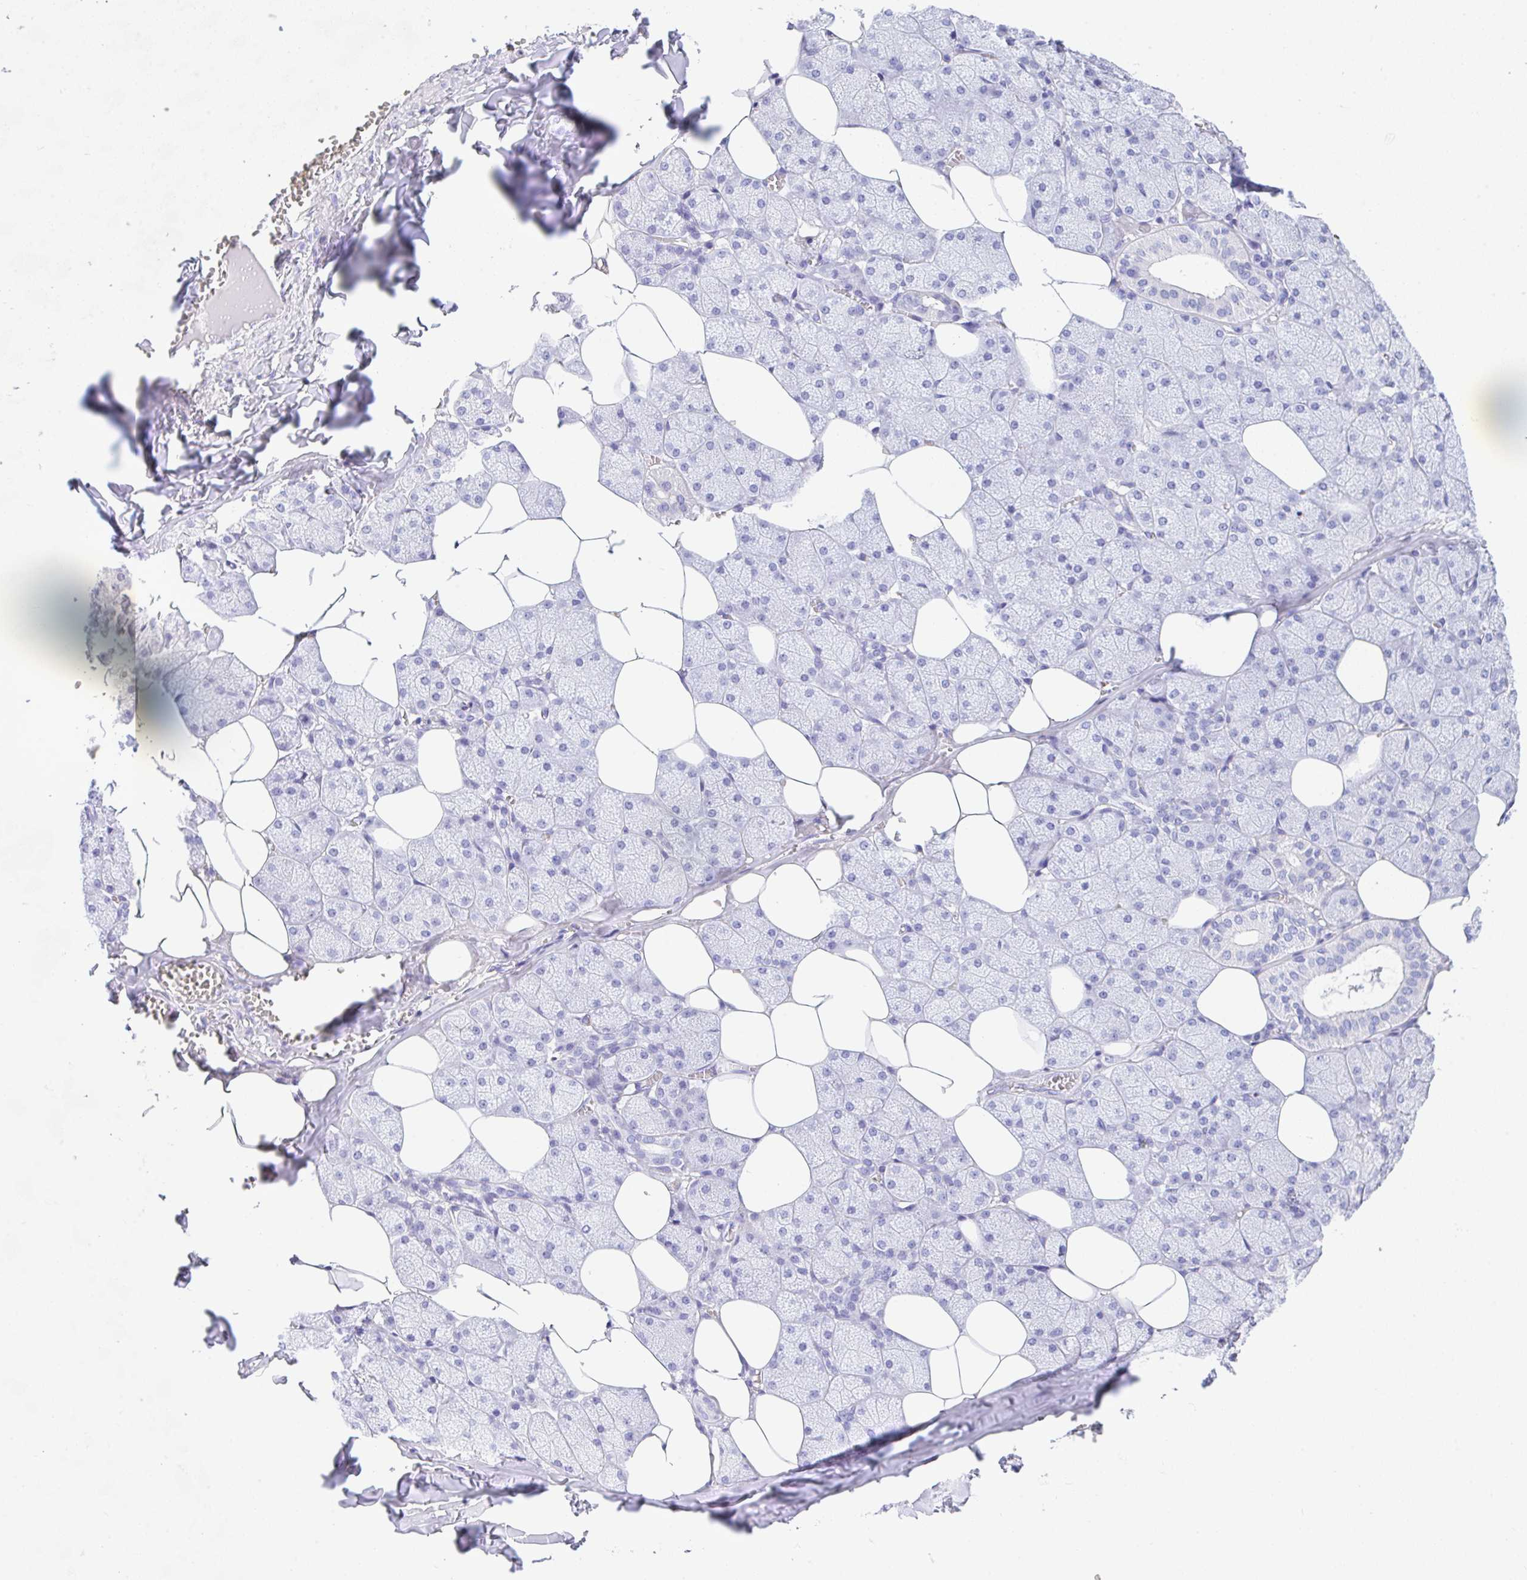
{"staining": {"intensity": "negative", "quantity": "none", "location": "none"}, "tissue": "salivary gland", "cell_type": "Glandular cells", "image_type": "normal", "snomed": [{"axis": "morphology", "description": "Normal tissue, NOS"}, {"axis": "topography", "description": "Salivary gland"}, {"axis": "topography", "description": "Peripheral nerve tissue"}], "caption": "Micrograph shows no significant protein staining in glandular cells of normal salivary gland. (Stains: DAB immunohistochemistry with hematoxylin counter stain, Microscopy: brightfield microscopy at high magnification).", "gene": "NDUFAF8", "patient": {"sex": "male", "age": 38}}